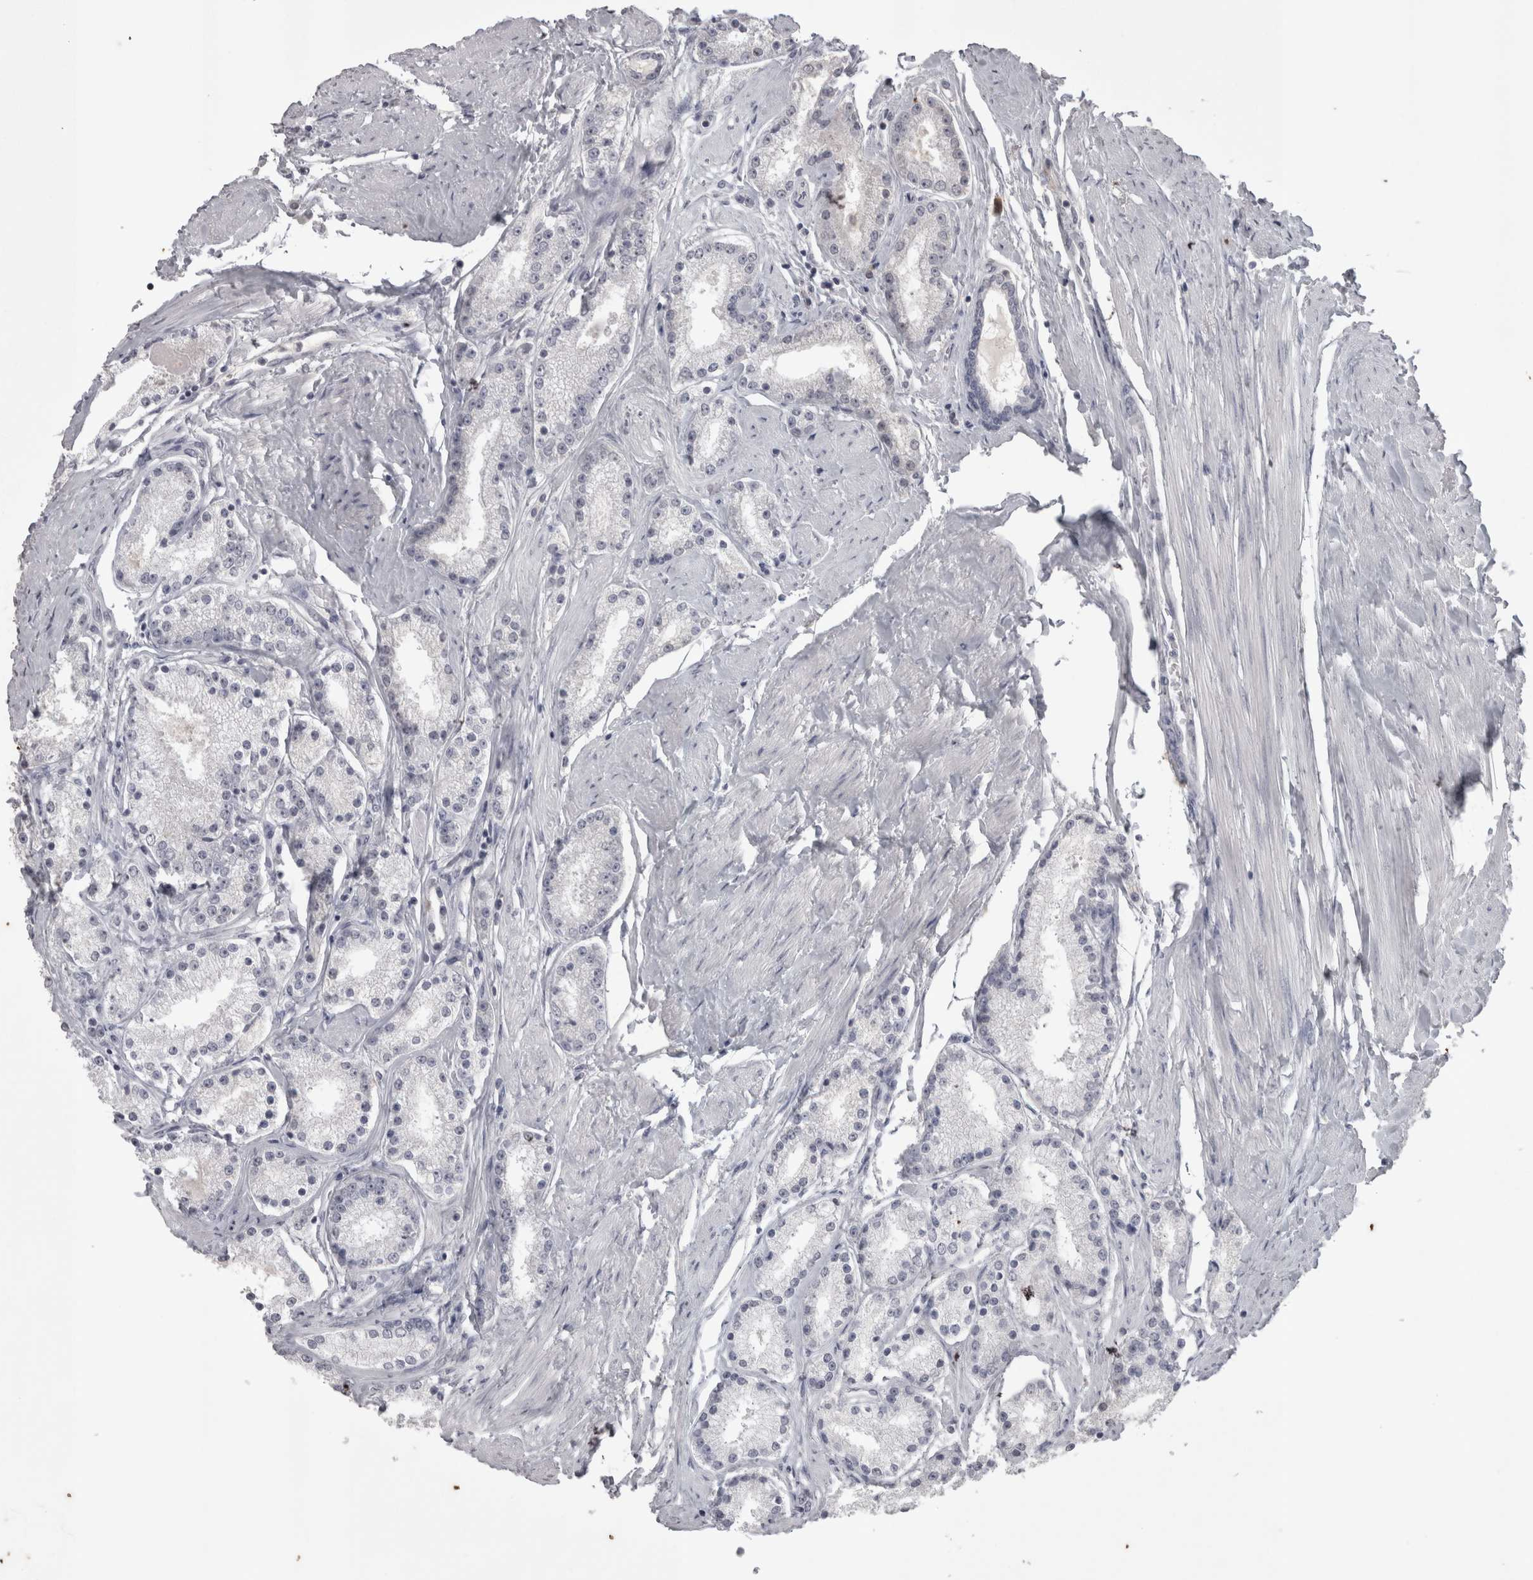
{"staining": {"intensity": "negative", "quantity": "none", "location": "none"}, "tissue": "prostate cancer", "cell_type": "Tumor cells", "image_type": "cancer", "snomed": [{"axis": "morphology", "description": "Adenocarcinoma, Low grade"}, {"axis": "topography", "description": "Prostate"}], "caption": "DAB (3,3'-diaminobenzidine) immunohistochemical staining of human adenocarcinoma (low-grade) (prostate) exhibits no significant staining in tumor cells.", "gene": "LAX1", "patient": {"sex": "male", "age": 63}}